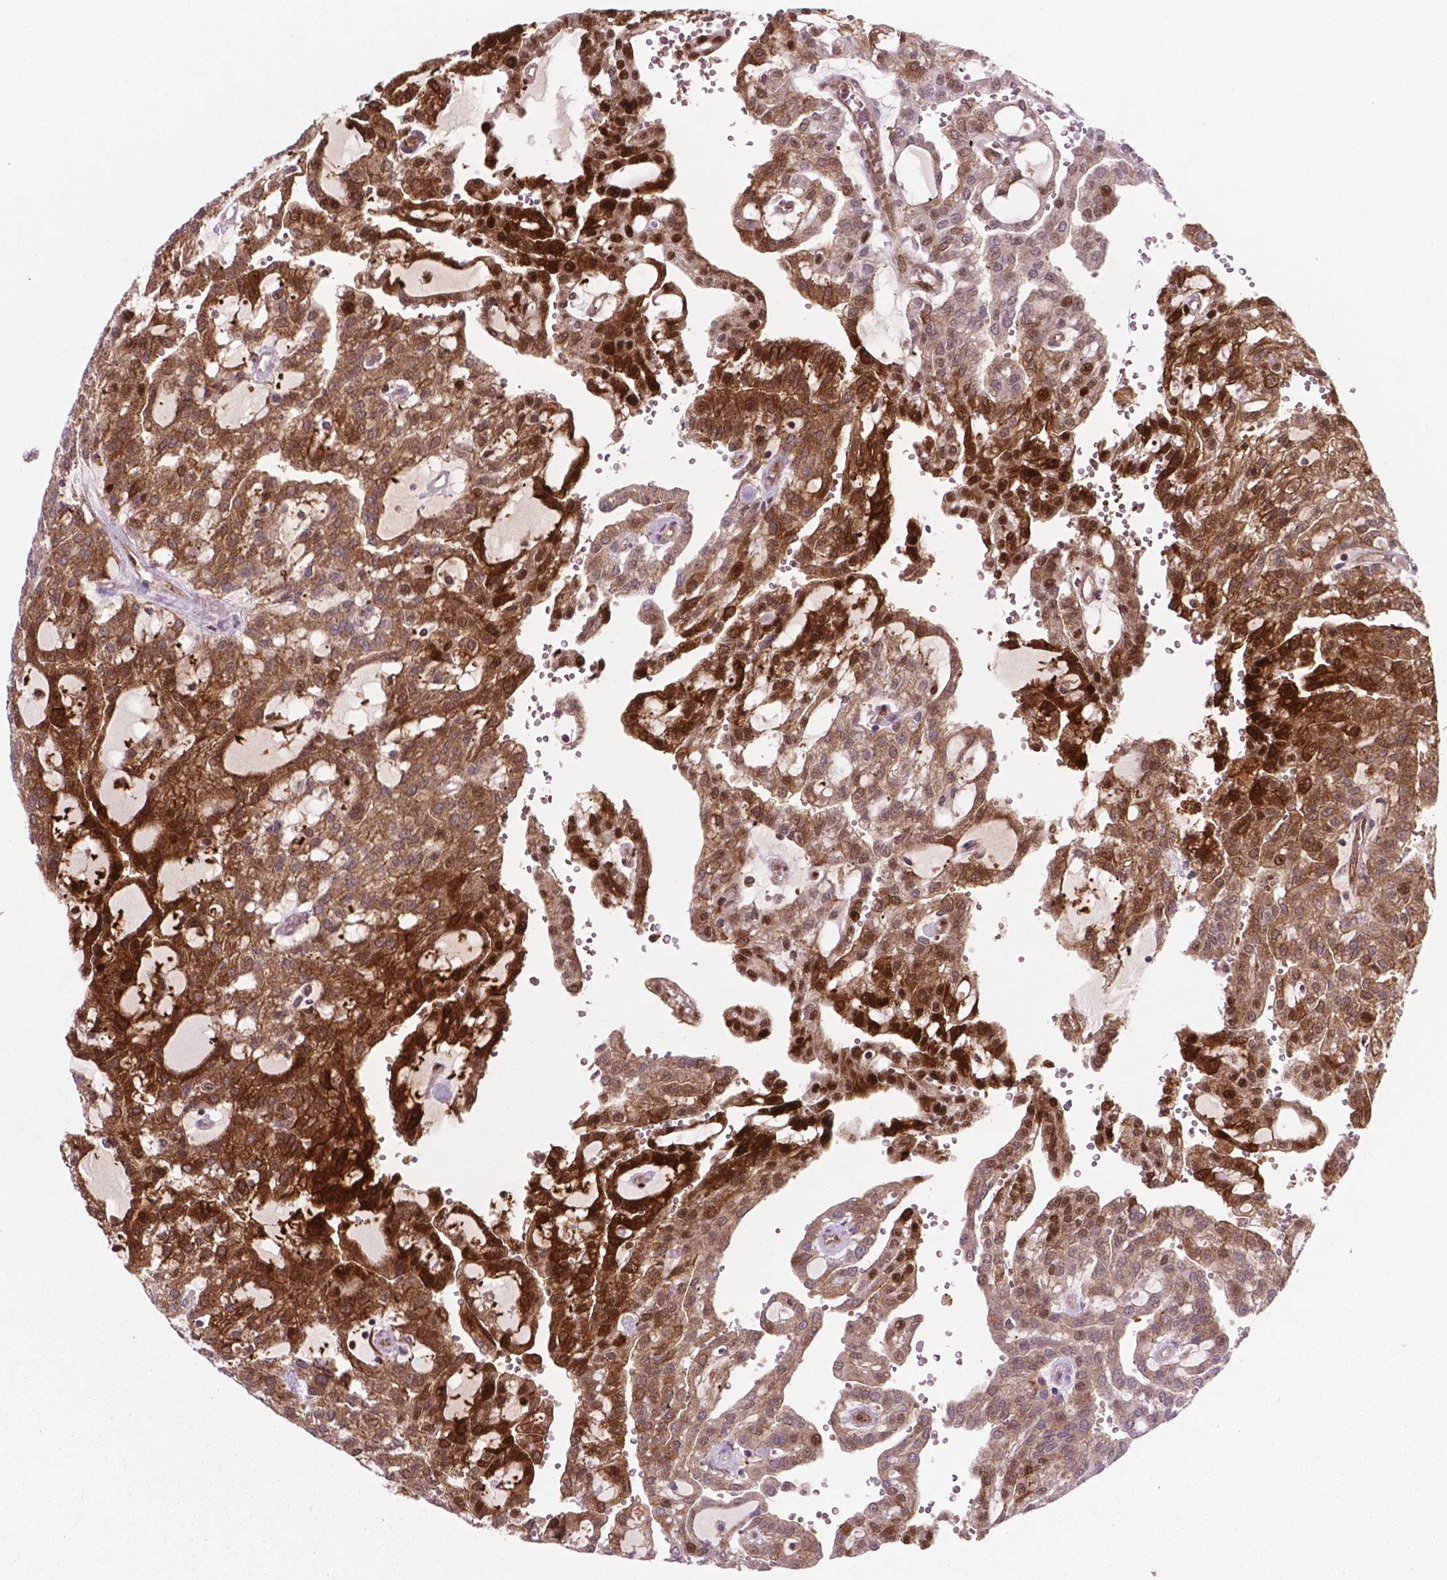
{"staining": {"intensity": "strong", "quantity": ">75%", "location": "cytoplasmic/membranous,nuclear"}, "tissue": "renal cancer", "cell_type": "Tumor cells", "image_type": "cancer", "snomed": [{"axis": "morphology", "description": "Adenocarcinoma, NOS"}, {"axis": "topography", "description": "Kidney"}], "caption": "High-magnification brightfield microscopy of renal cancer (adenocarcinoma) stained with DAB (3,3'-diaminobenzidine) (brown) and counterstained with hematoxylin (blue). tumor cells exhibit strong cytoplasmic/membranous and nuclear expression is seen in approximately>75% of cells.", "gene": "LDHA", "patient": {"sex": "male", "age": 63}}